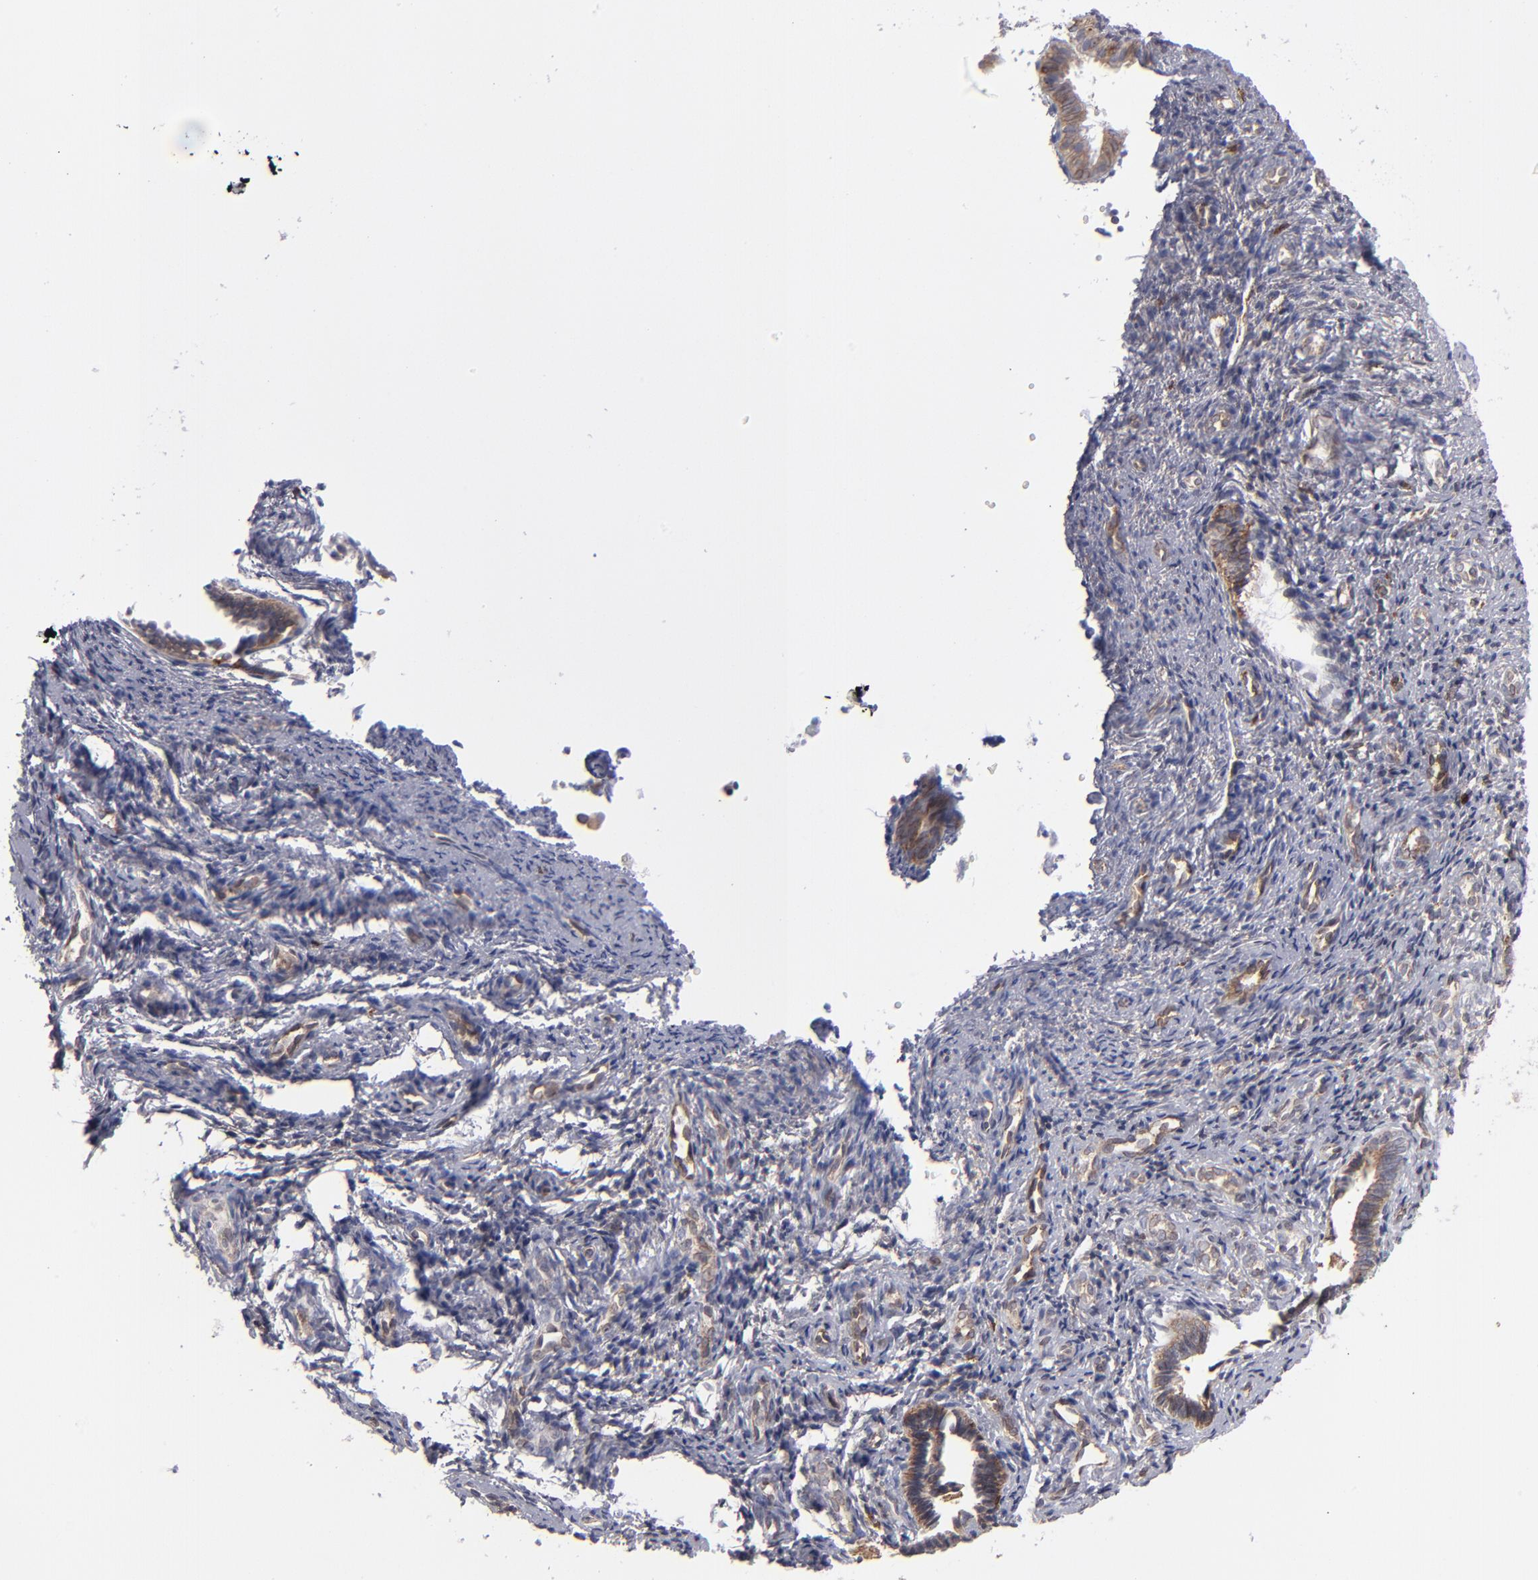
{"staining": {"intensity": "moderate", "quantity": "<25%", "location": "cytoplasmic/membranous"}, "tissue": "endometrium", "cell_type": "Cells in endometrial stroma", "image_type": "normal", "snomed": [{"axis": "morphology", "description": "Normal tissue, NOS"}, {"axis": "topography", "description": "Endometrium"}], "caption": "High-power microscopy captured an immunohistochemistry (IHC) photomicrograph of normal endometrium, revealing moderate cytoplasmic/membranous expression in approximately <25% of cells in endometrial stroma.", "gene": "TMX1", "patient": {"sex": "female", "age": 27}}